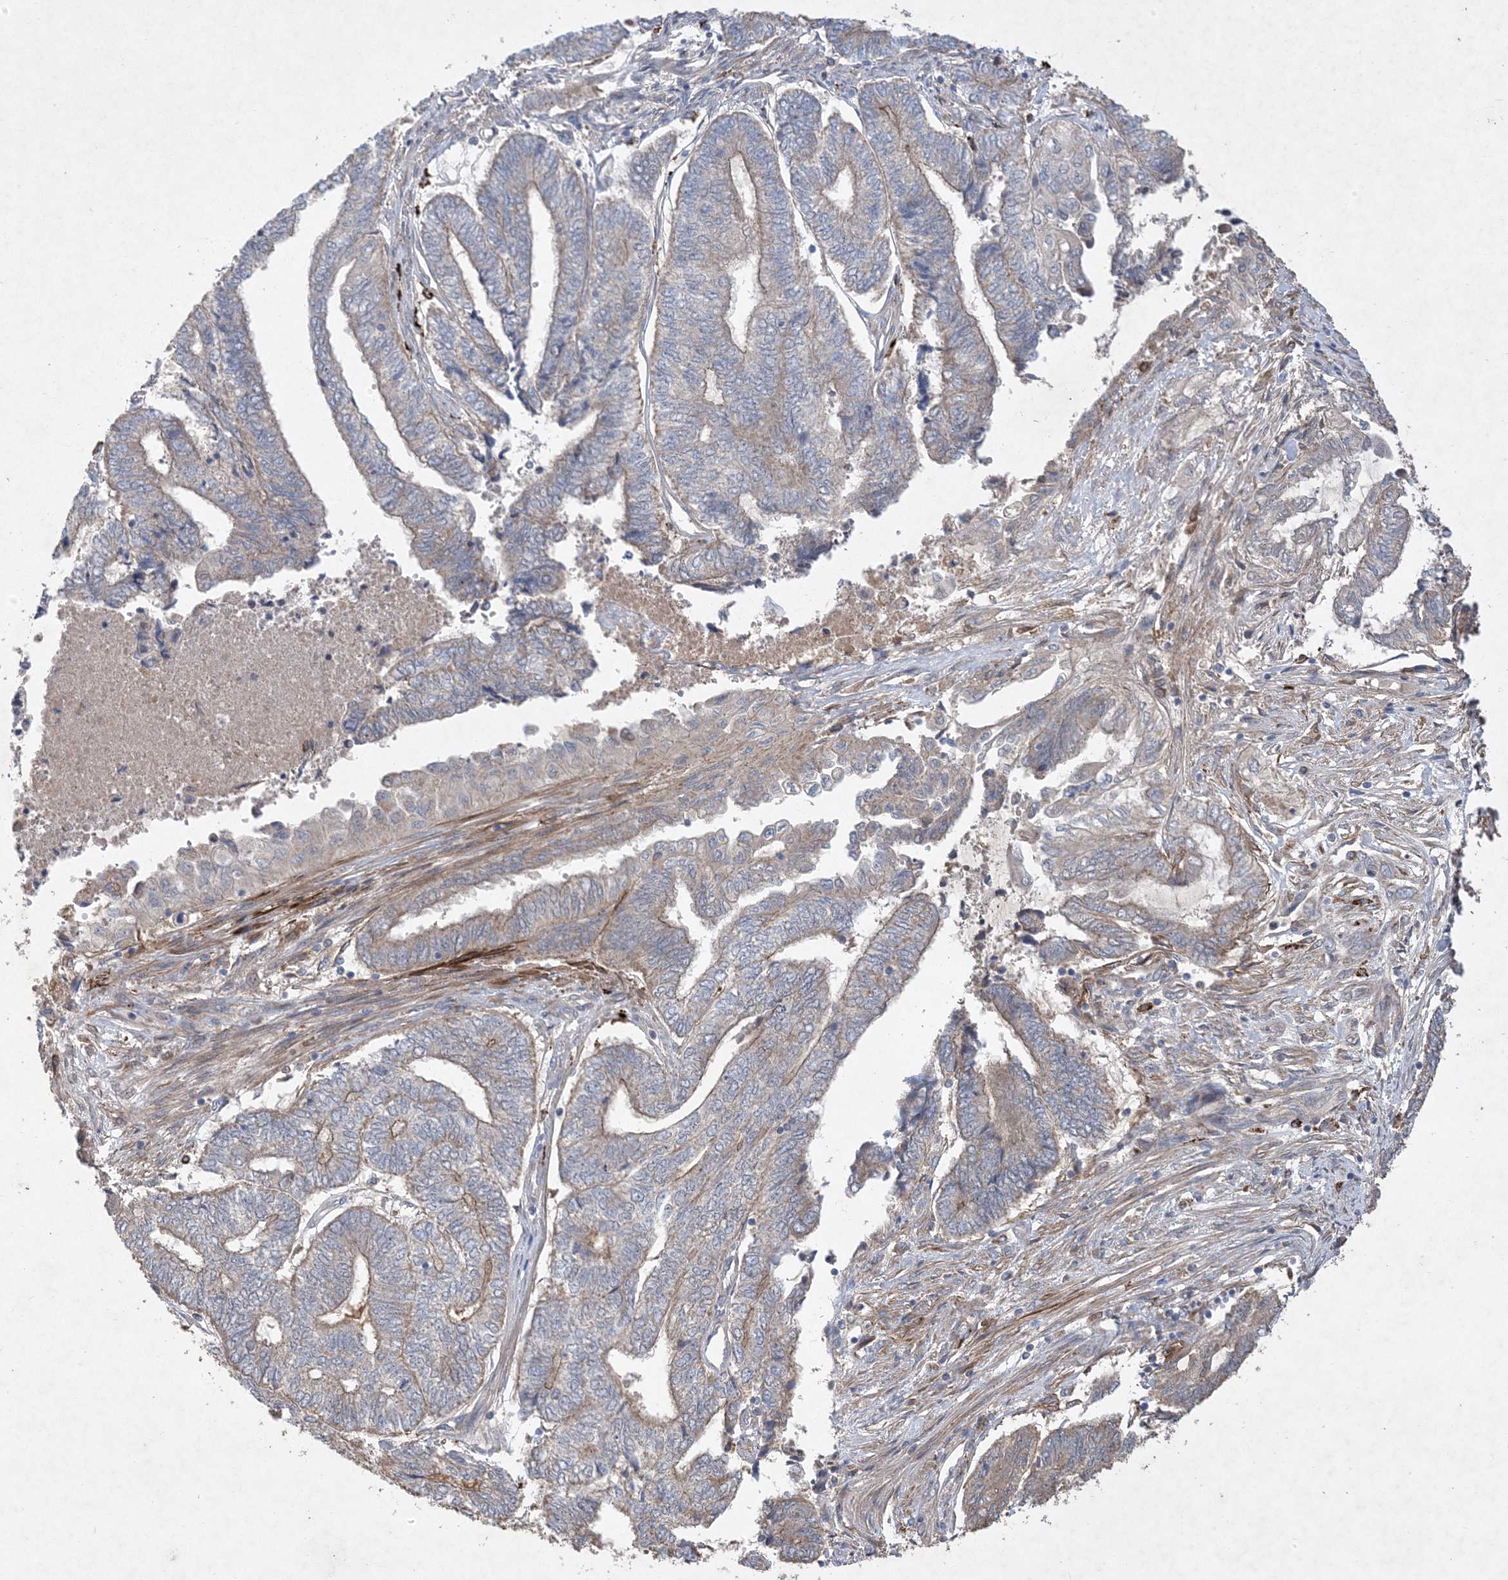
{"staining": {"intensity": "weak", "quantity": "<25%", "location": "cytoplasmic/membranous"}, "tissue": "endometrial cancer", "cell_type": "Tumor cells", "image_type": "cancer", "snomed": [{"axis": "morphology", "description": "Adenocarcinoma, NOS"}, {"axis": "topography", "description": "Uterus"}, {"axis": "topography", "description": "Endometrium"}], "caption": "Protein analysis of adenocarcinoma (endometrial) displays no significant positivity in tumor cells.", "gene": "MASP2", "patient": {"sex": "female", "age": 70}}